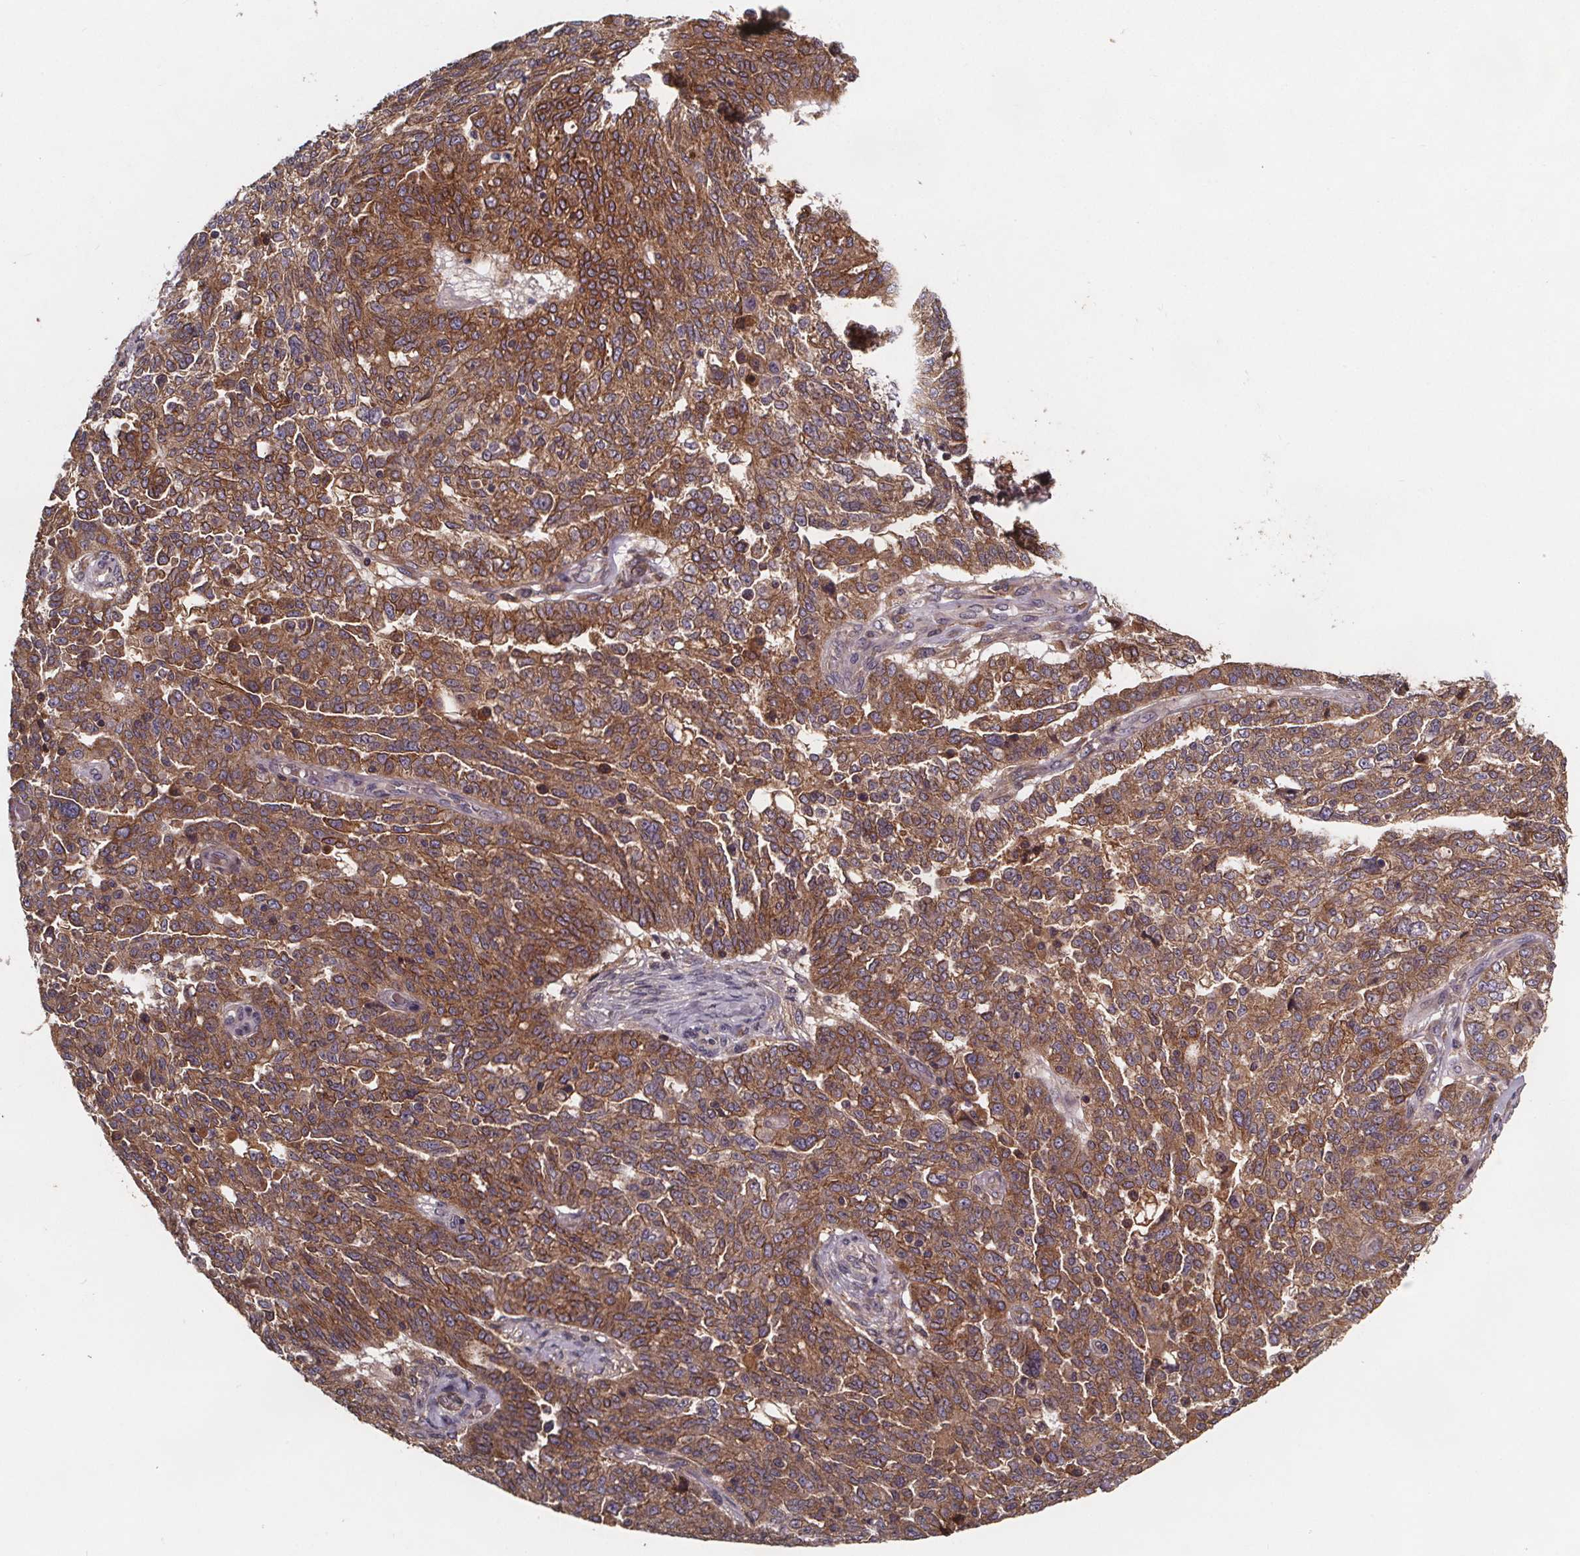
{"staining": {"intensity": "moderate", "quantity": ">75%", "location": "cytoplasmic/membranous"}, "tissue": "ovarian cancer", "cell_type": "Tumor cells", "image_type": "cancer", "snomed": [{"axis": "morphology", "description": "Cystadenocarcinoma, serous, NOS"}, {"axis": "topography", "description": "Ovary"}], "caption": "High-magnification brightfield microscopy of ovarian cancer stained with DAB (brown) and counterstained with hematoxylin (blue). tumor cells exhibit moderate cytoplasmic/membranous staining is identified in approximately>75% of cells.", "gene": "FASTKD3", "patient": {"sex": "female", "age": 67}}